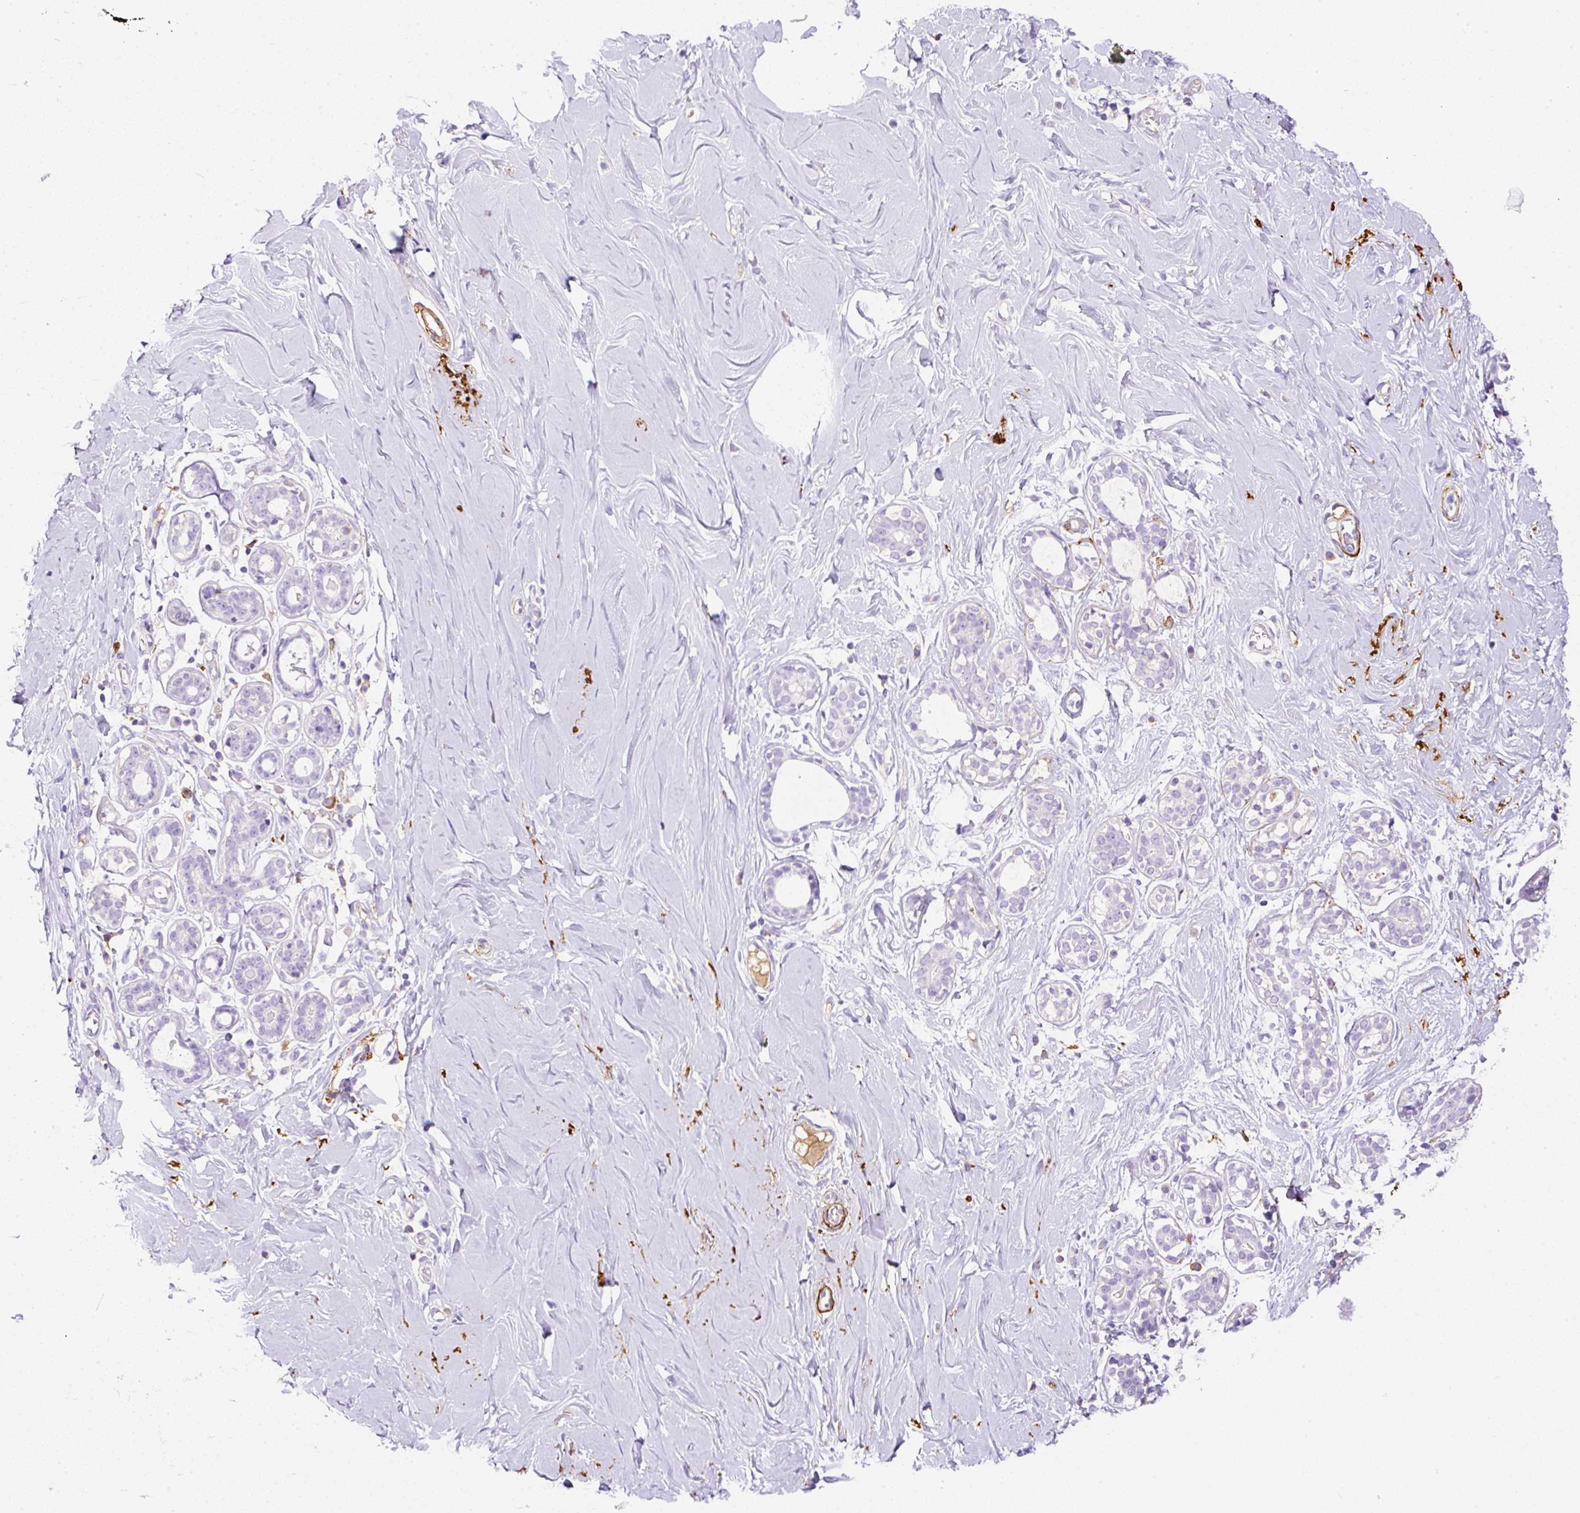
{"staining": {"intensity": "negative", "quantity": "none", "location": "none"}, "tissue": "breast", "cell_type": "Adipocytes", "image_type": "normal", "snomed": [{"axis": "morphology", "description": "Normal tissue, NOS"}, {"axis": "topography", "description": "Breast"}], "caption": "An image of human breast is negative for staining in adipocytes. Nuclei are stained in blue.", "gene": "APCS", "patient": {"sex": "female", "age": 27}}